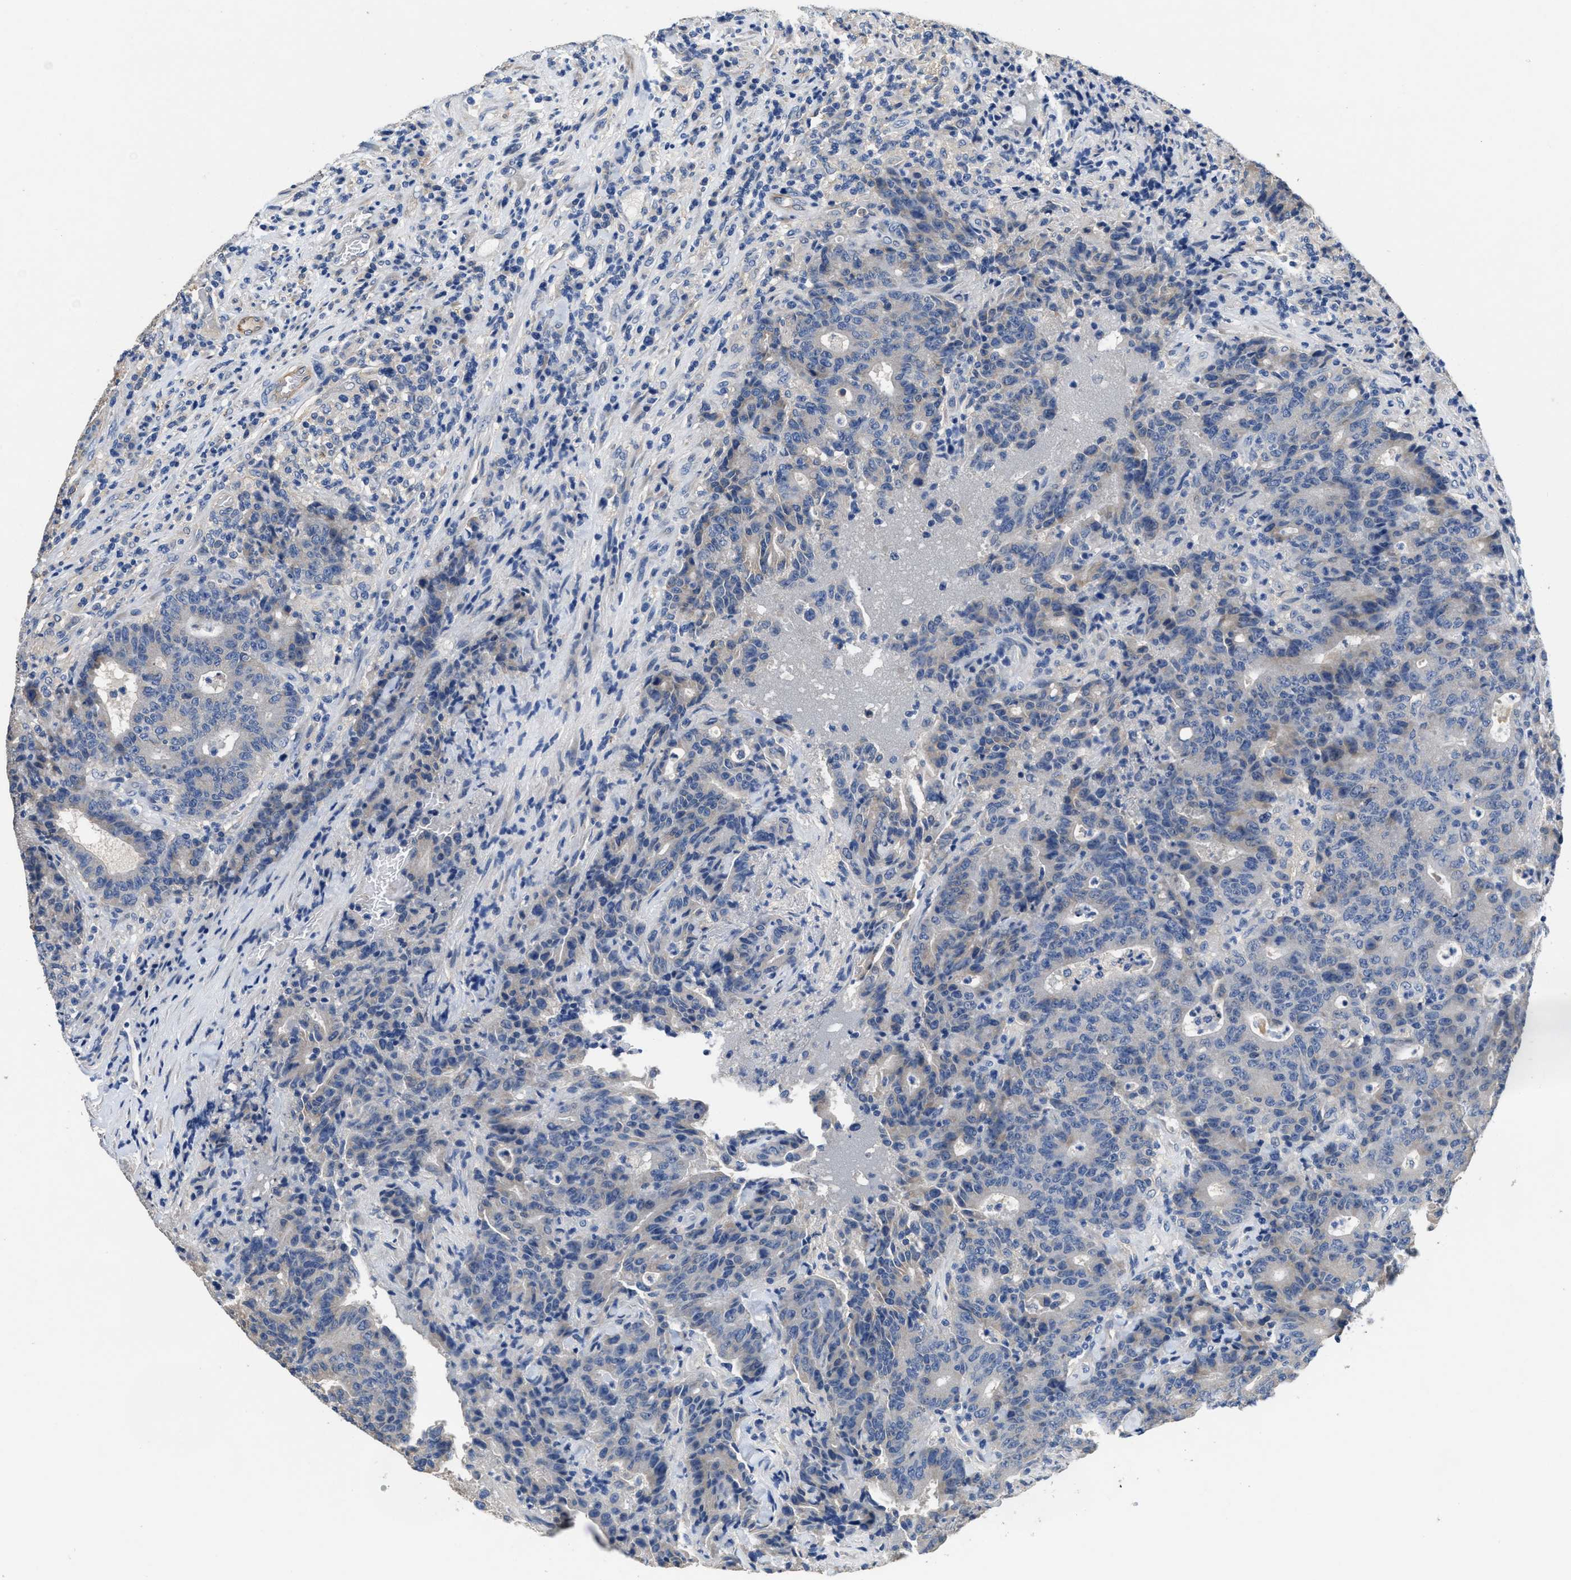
{"staining": {"intensity": "negative", "quantity": "none", "location": "none"}, "tissue": "colorectal cancer", "cell_type": "Tumor cells", "image_type": "cancer", "snomed": [{"axis": "morphology", "description": "Adenocarcinoma, NOS"}, {"axis": "topography", "description": "Colon"}], "caption": "IHC histopathology image of neoplastic tissue: colorectal cancer (adenocarcinoma) stained with DAB (3,3'-diaminobenzidine) exhibits no significant protein positivity in tumor cells.", "gene": "PEG10", "patient": {"sex": "female", "age": 75}}